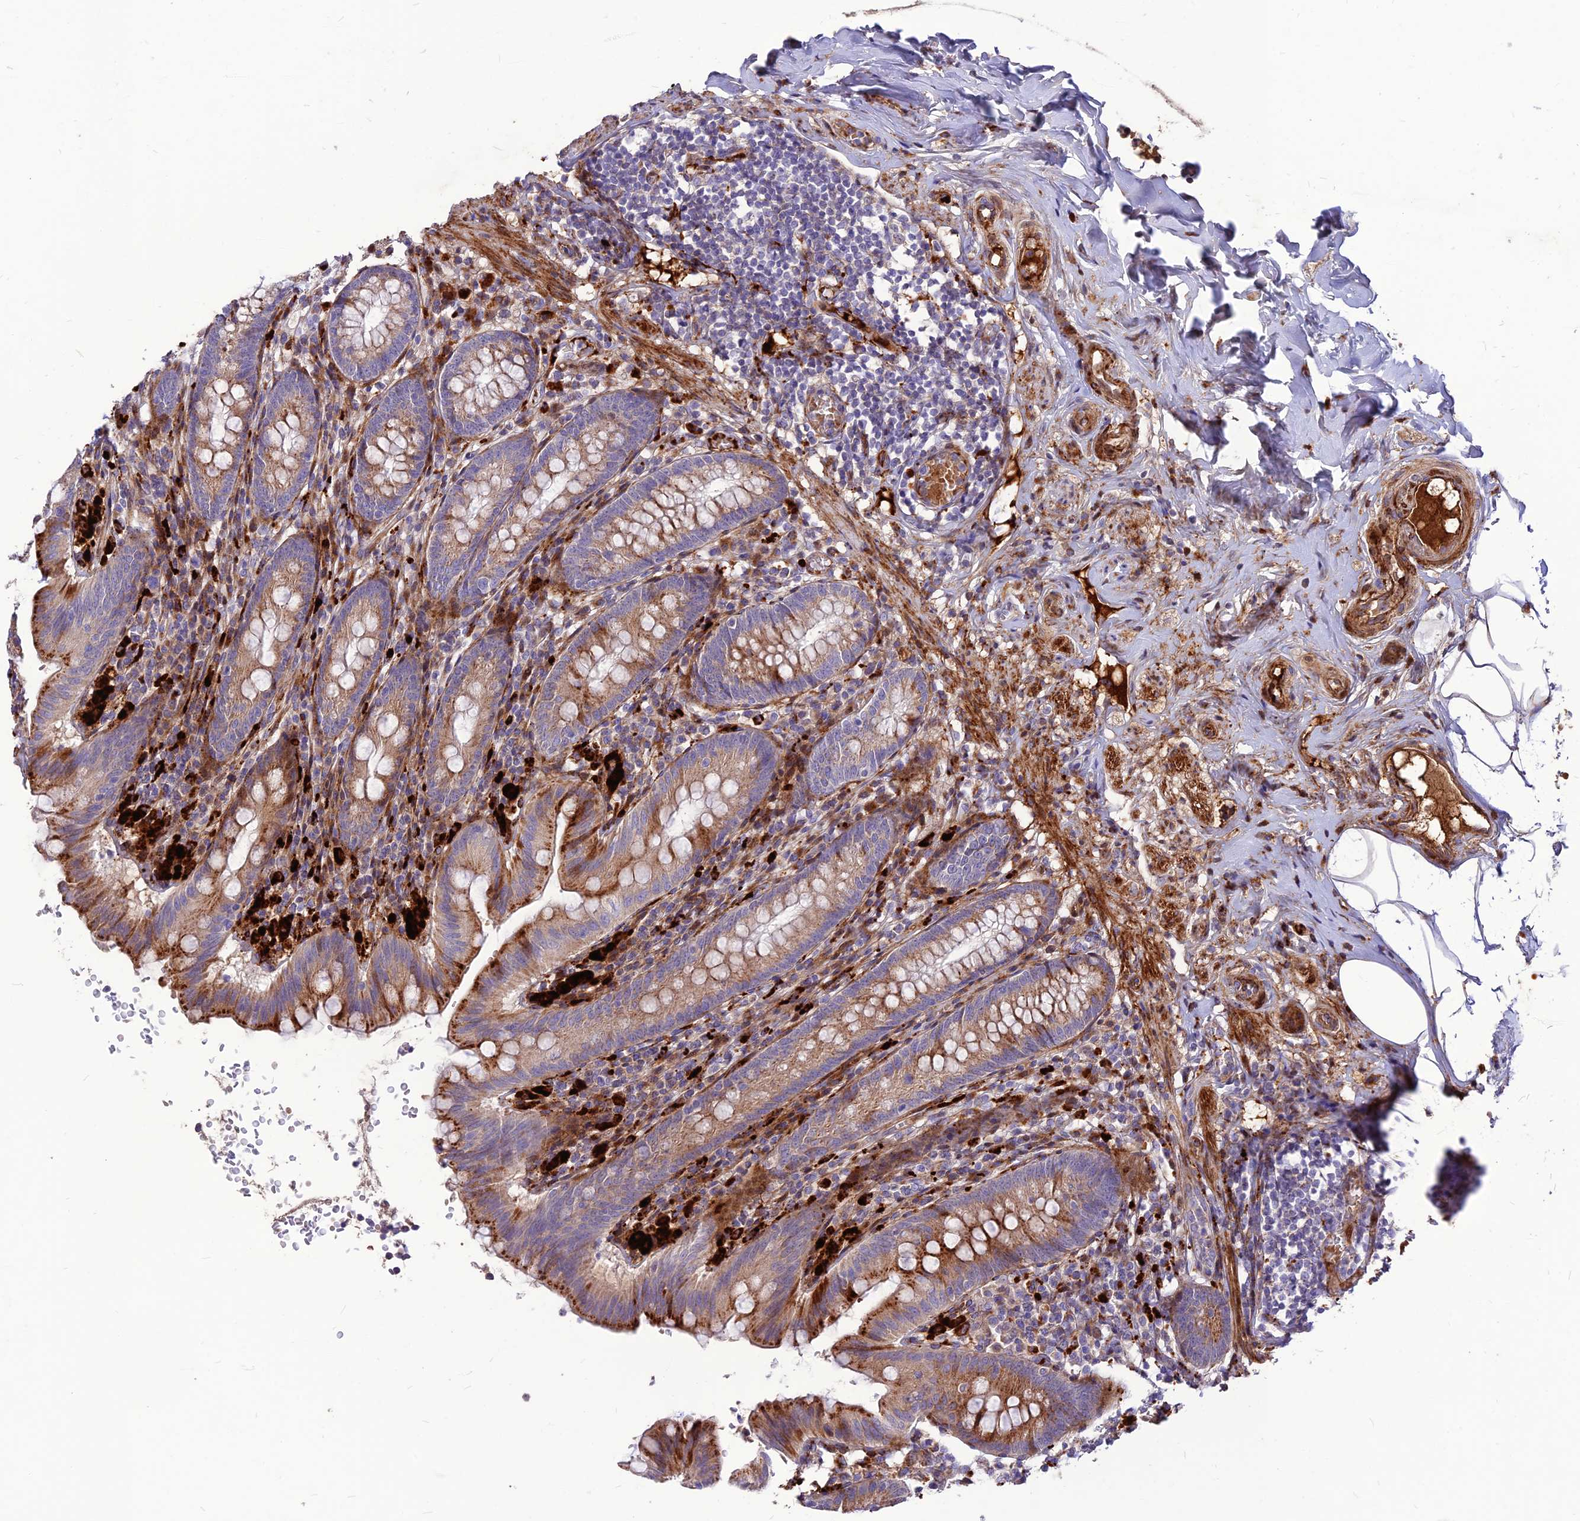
{"staining": {"intensity": "moderate", "quantity": ">75%", "location": "cytoplasmic/membranous"}, "tissue": "appendix", "cell_type": "Glandular cells", "image_type": "normal", "snomed": [{"axis": "morphology", "description": "Normal tissue, NOS"}, {"axis": "topography", "description": "Appendix"}], "caption": "Appendix stained for a protein (brown) exhibits moderate cytoplasmic/membranous positive staining in approximately >75% of glandular cells.", "gene": "RIMOC1", "patient": {"sex": "male", "age": 55}}